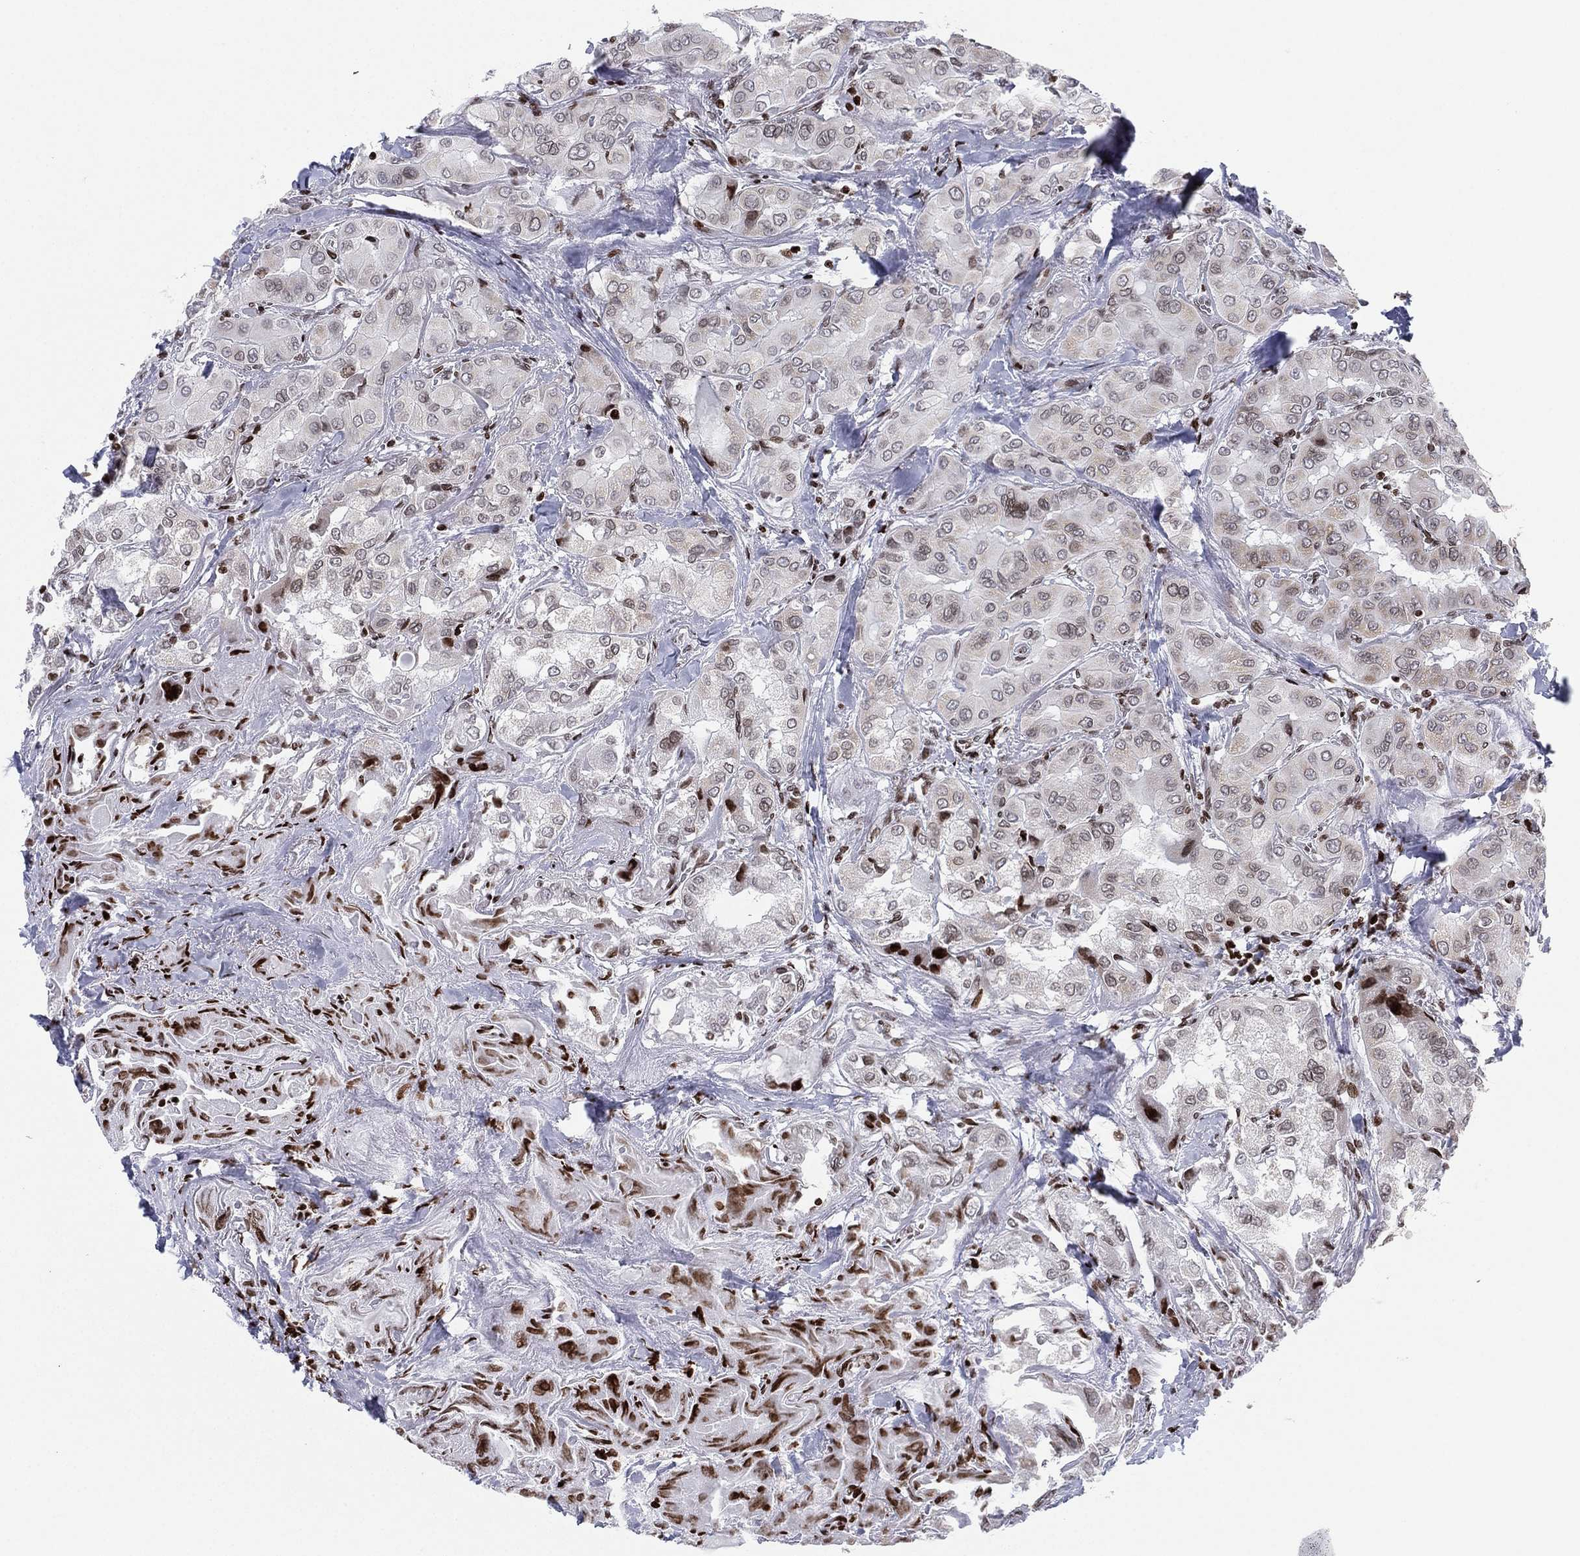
{"staining": {"intensity": "weak", "quantity": "<25%", "location": "nuclear"}, "tissue": "thyroid cancer", "cell_type": "Tumor cells", "image_type": "cancer", "snomed": [{"axis": "morphology", "description": "Normal tissue, NOS"}, {"axis": "morphology", "description": "Papillary adenocarcinoma, NOS"}, {"axis": "topography", "description": "Thyroid gland"}], "caption": "Tumor cells show no significant protein staining in papillary adenocarcinoma (thyroid).", "gene": "MFSD14A", "patient": {"sex": "female", "age": 66}}